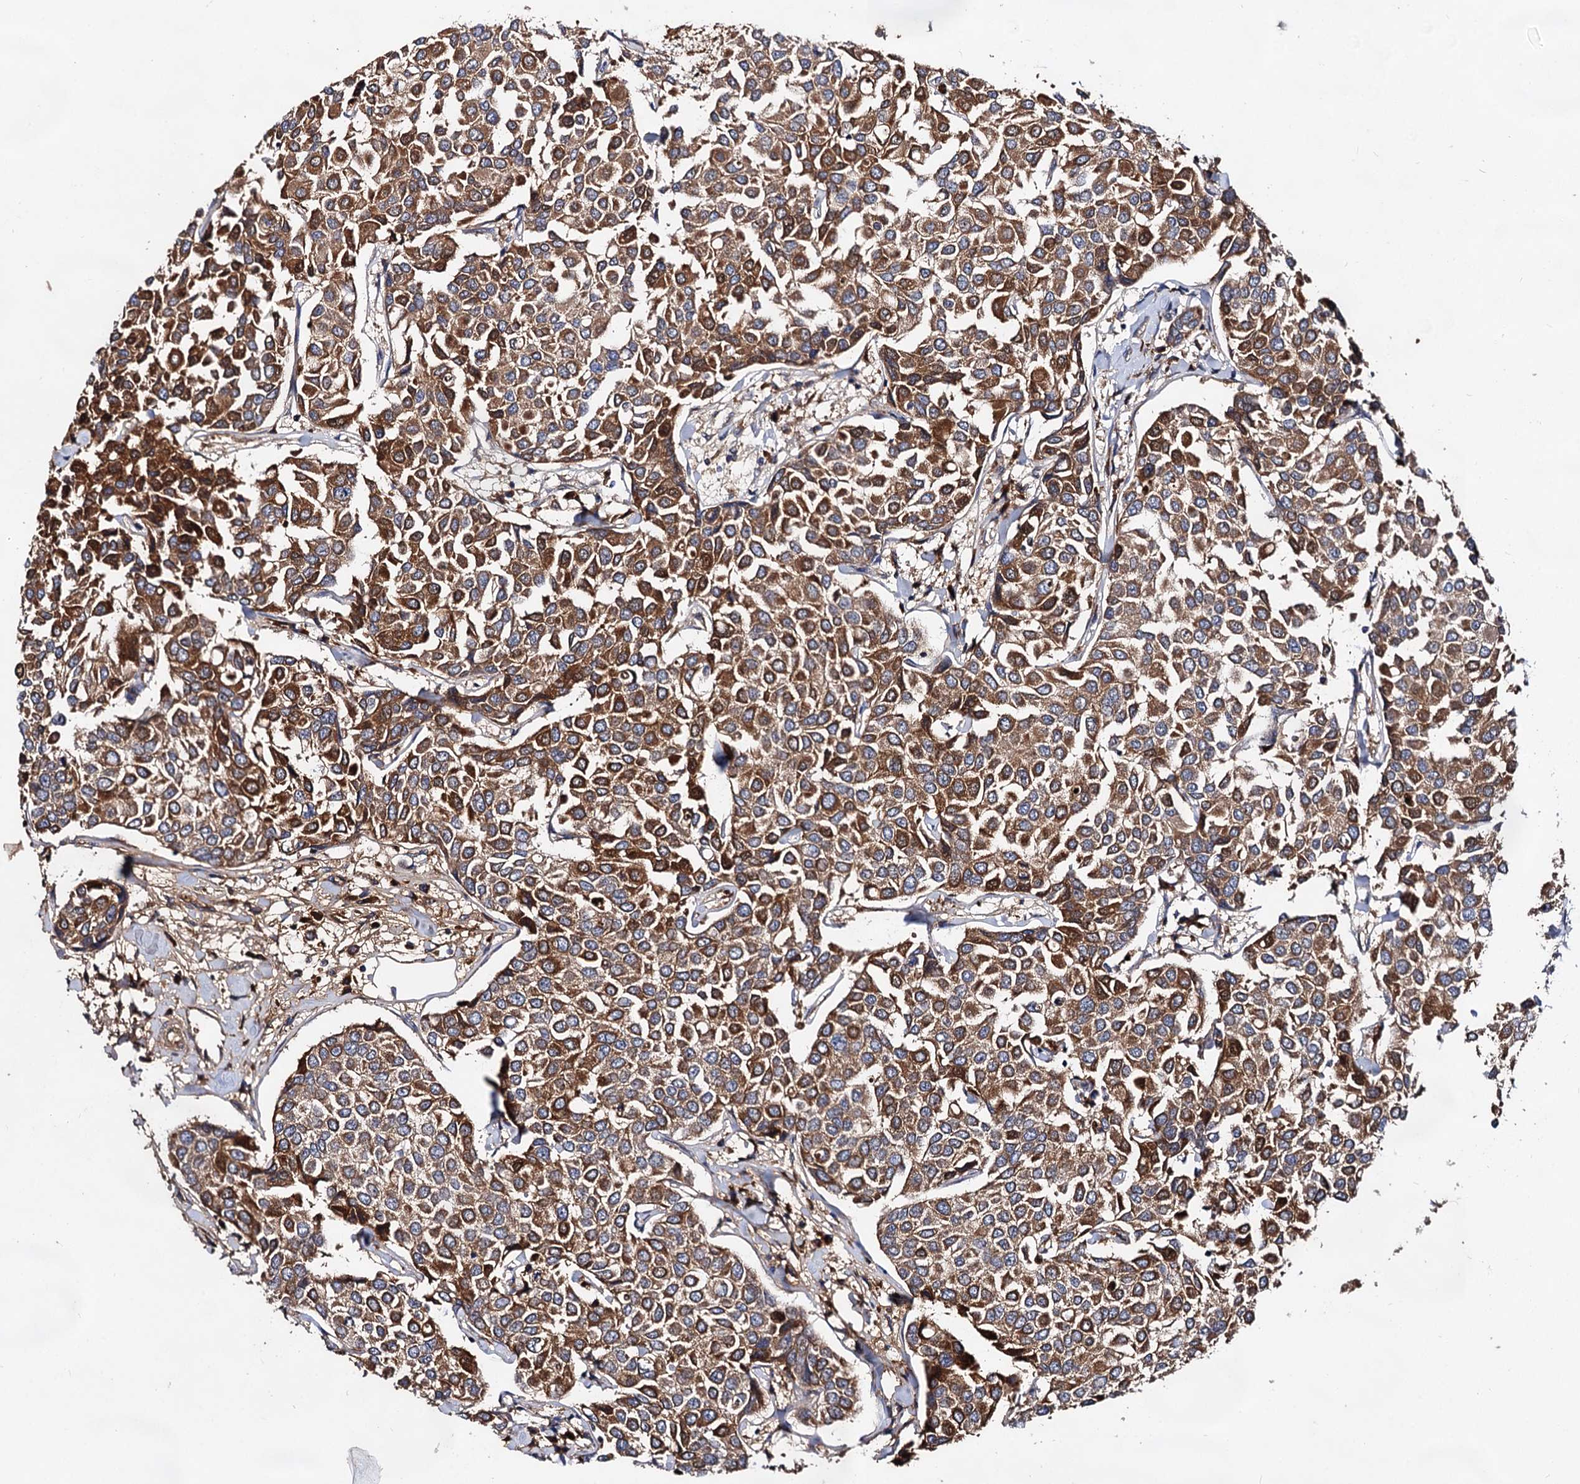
{"staining": {"intensity": "moderate", "quantity": ">75%", "location": "cytoplasmic/membranous"}, "tissue": "breast cancer", "cell_type": "Tumor cells", "image_type": "cancer", "snomed": [{"axis": "morphology", "description": "Duct carcinoma"}, {"axis": "topography", "description": "Breast"}], "caption": "Tumor cells display moderate cytoplasmic/membranous expression in approximately >75% of cells in breast cancer (infiltrating ductal carcinoma).", "gene": "TEX9", "patient": {"sex": "female", "age": 55}}